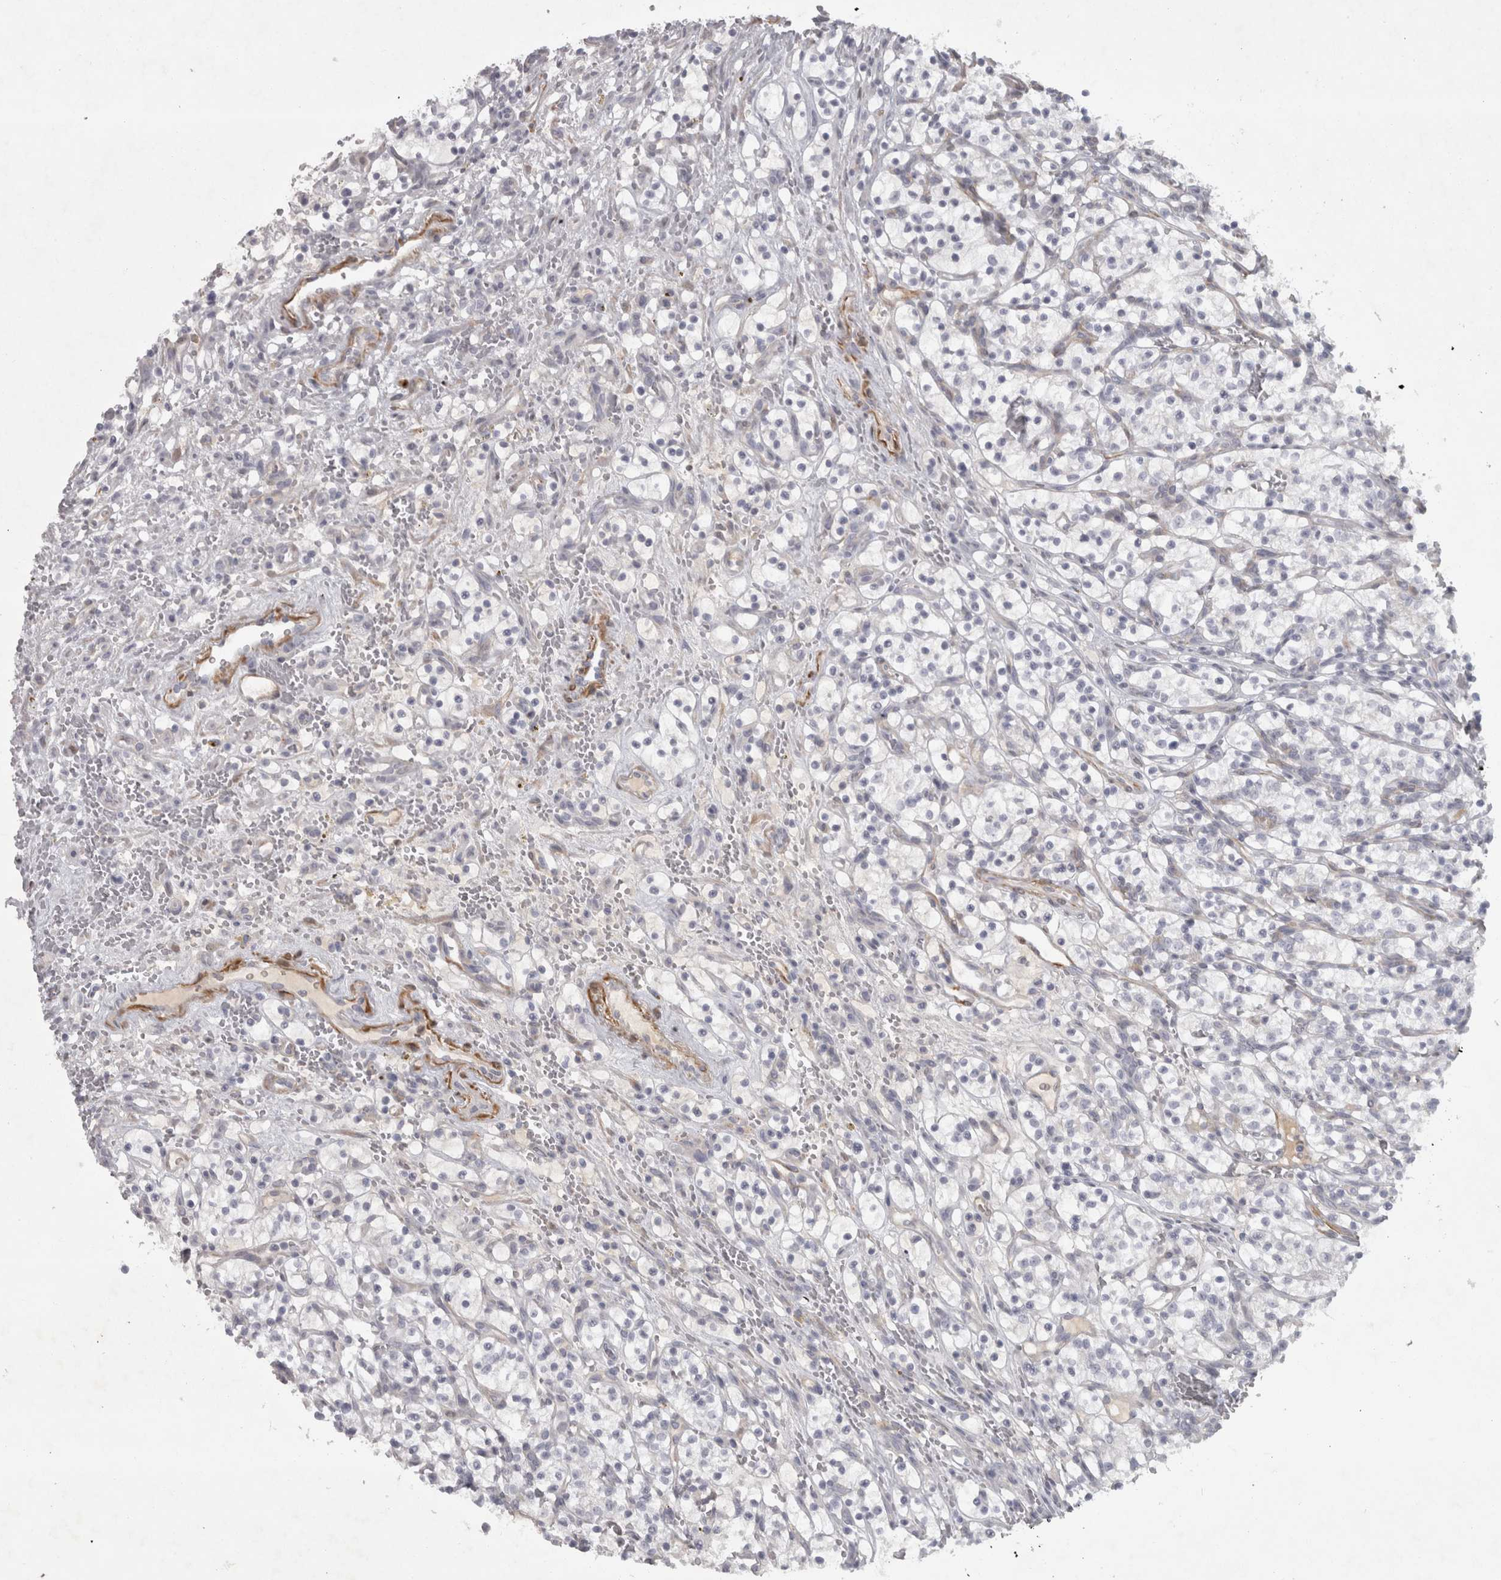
{"staining": {"intensity": "negative", "quantity": "none", "location": "none"}, "tissue": "renal cancer", "cell_type": "Tumor cells", "image_type": "cancer", "snomed": [{"axis": "morphology", "description": "Adenocarcinoma, NOS"}, {"axis": "topography", "description": "Kidney"}], "caption": "The immunohistochemistry histopathology image has no significant expression in tumor cells of adenocarcinoma (renal) tissue.", "gene": "PPP1R12B", "patient": {"sex": "female", "age": 57}}